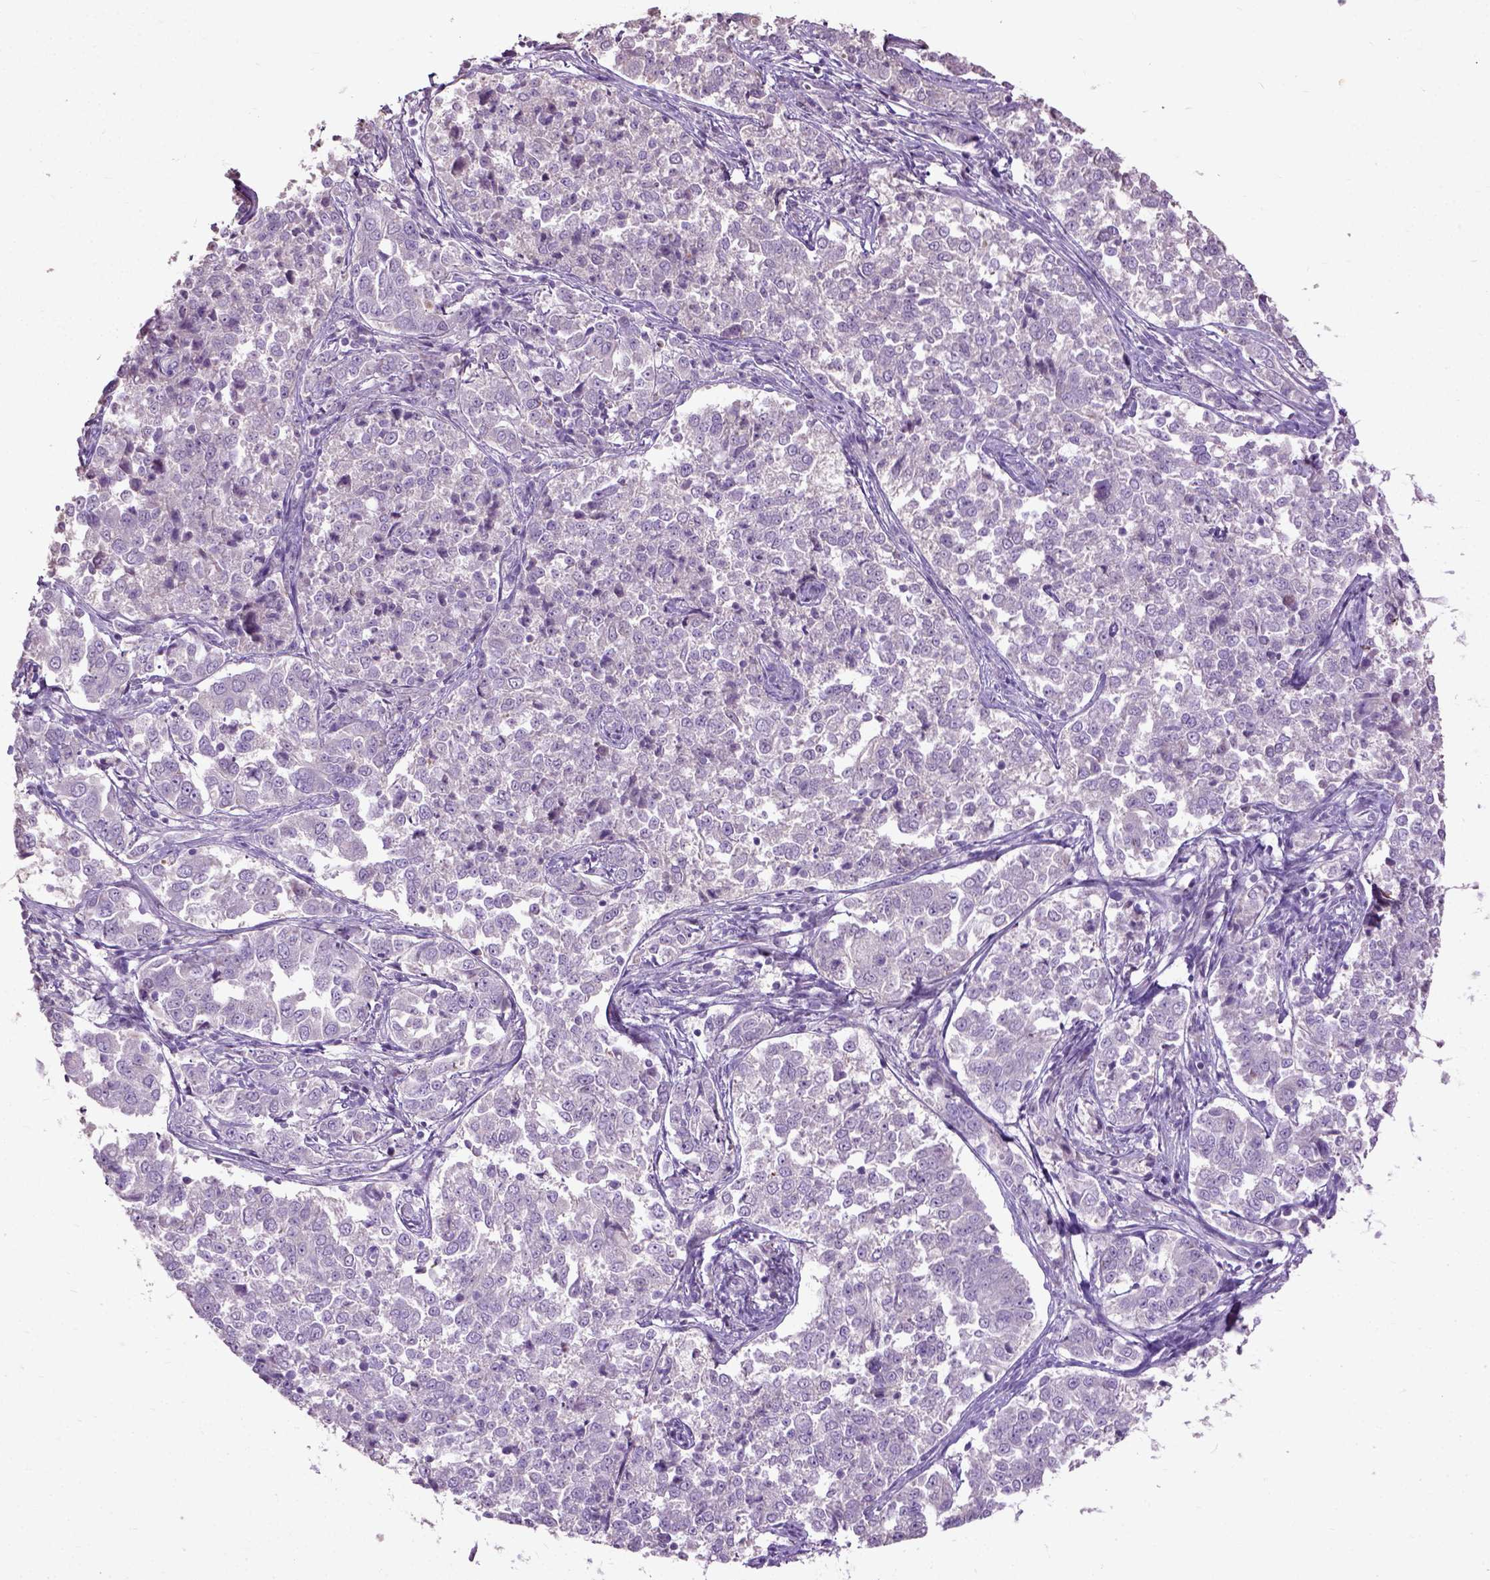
{"staining": {"intensity": "negative", "quantity": "none", "location": "none"}, "tissue": "endometrial cancer", "cell_type": "Tumor cells", "image_type": "cancer", "snomed": [{"axis": "morphology", "description": "Adenocarcinoma, NOS"}, {"axis": "topography", "description": "Endometrium"}], "caption": "There is no significant expression in tumor cells of endometrial cancer (adenocarcinoma).", "gene": "PKP3", "patient": {"sex": "female", "age": 43}}